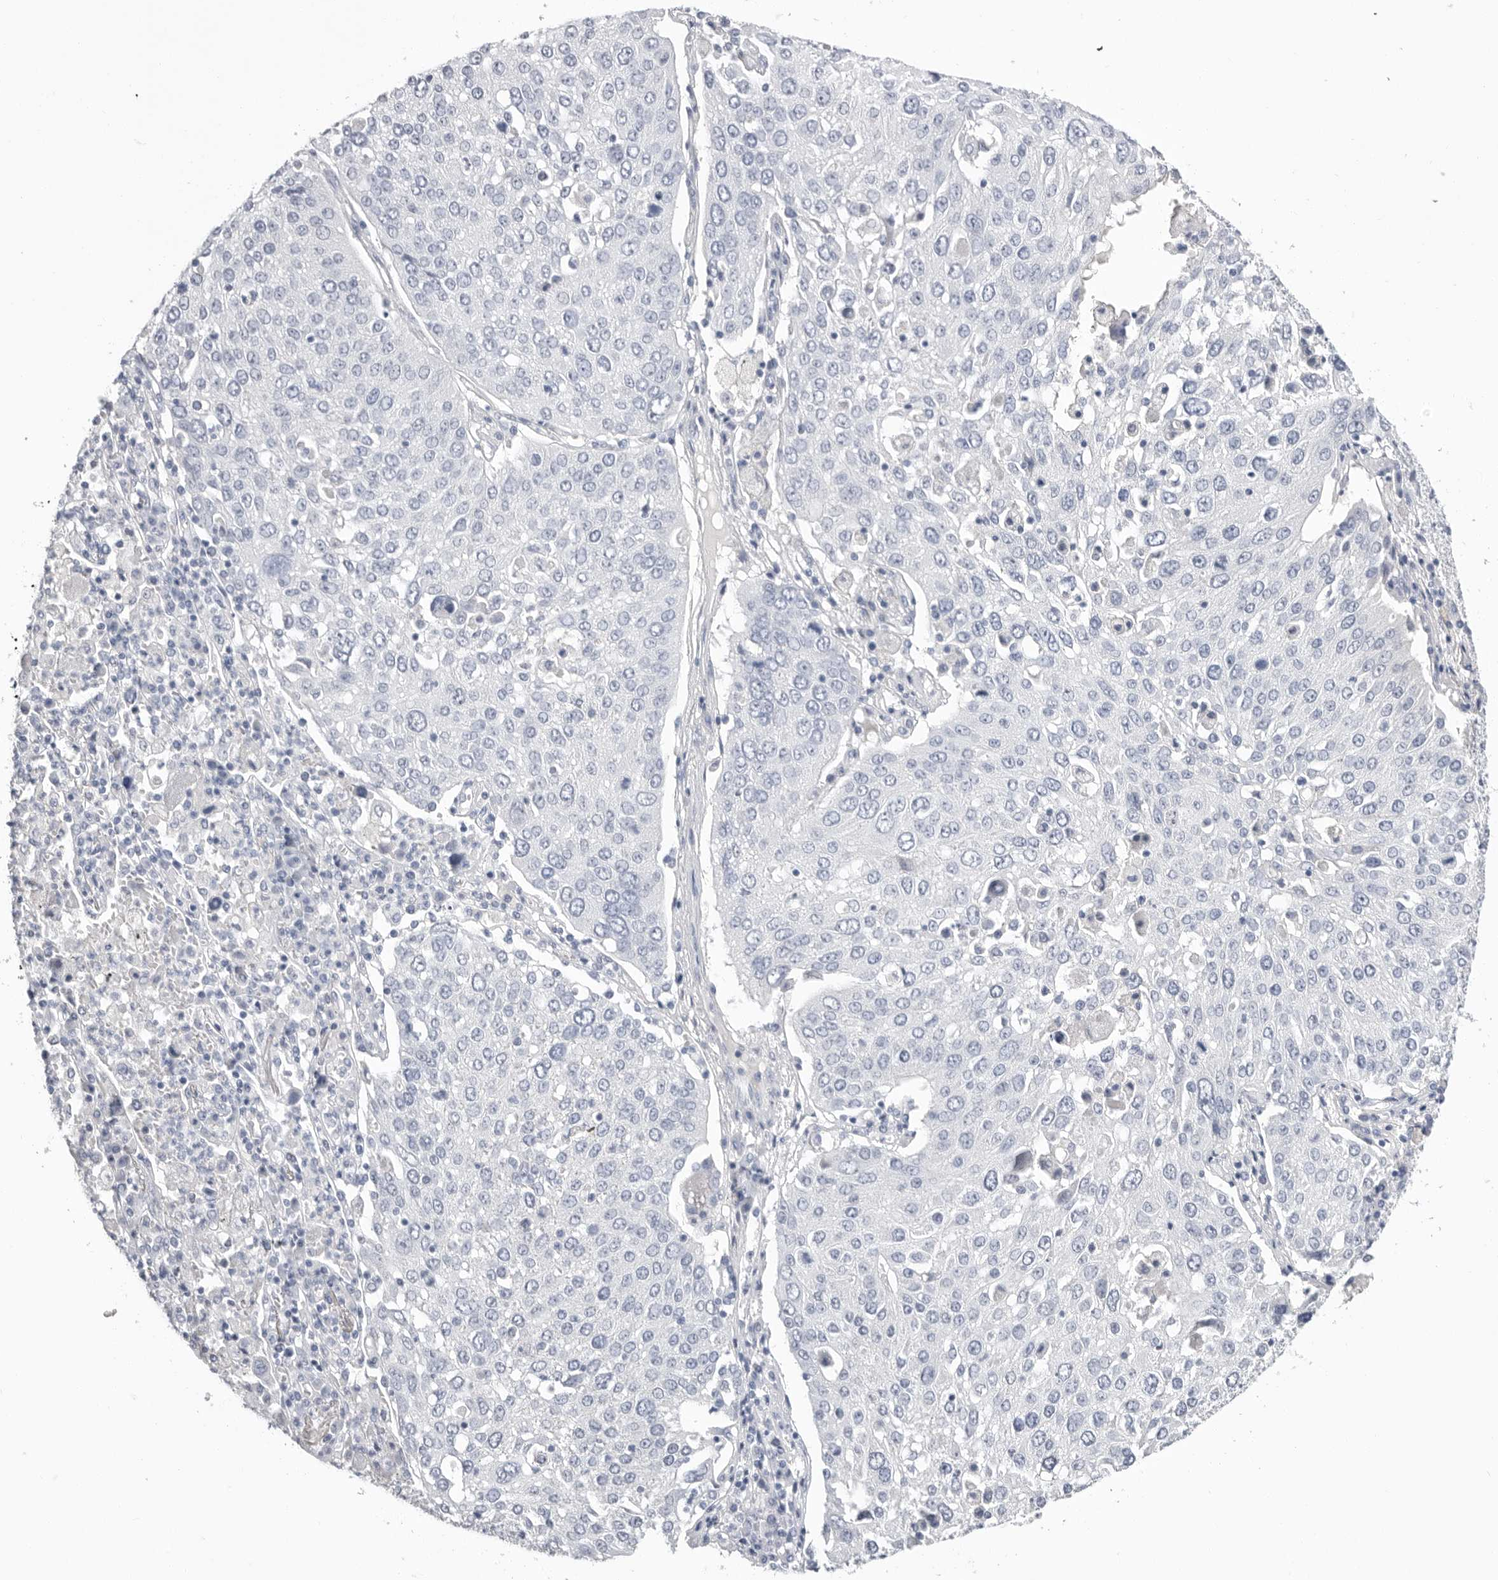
{"staining": {"intensity": "negative", "quantity": "none", "location": "none"}, "tissue": "lung cancer", "cell_type": "Tumor cells", "image_type": "cancer", "snomed": [{"axis": "morphology", "description": "Squamous cell carcinoma, NOS"}, {"axis": "topography", "description": "Lung"}], "caption": "The histopathology image displays no significant staining in tumor cells of lung cancer.", "gene": "APOA2", "patient": {"sex": "male", "age": 65}}